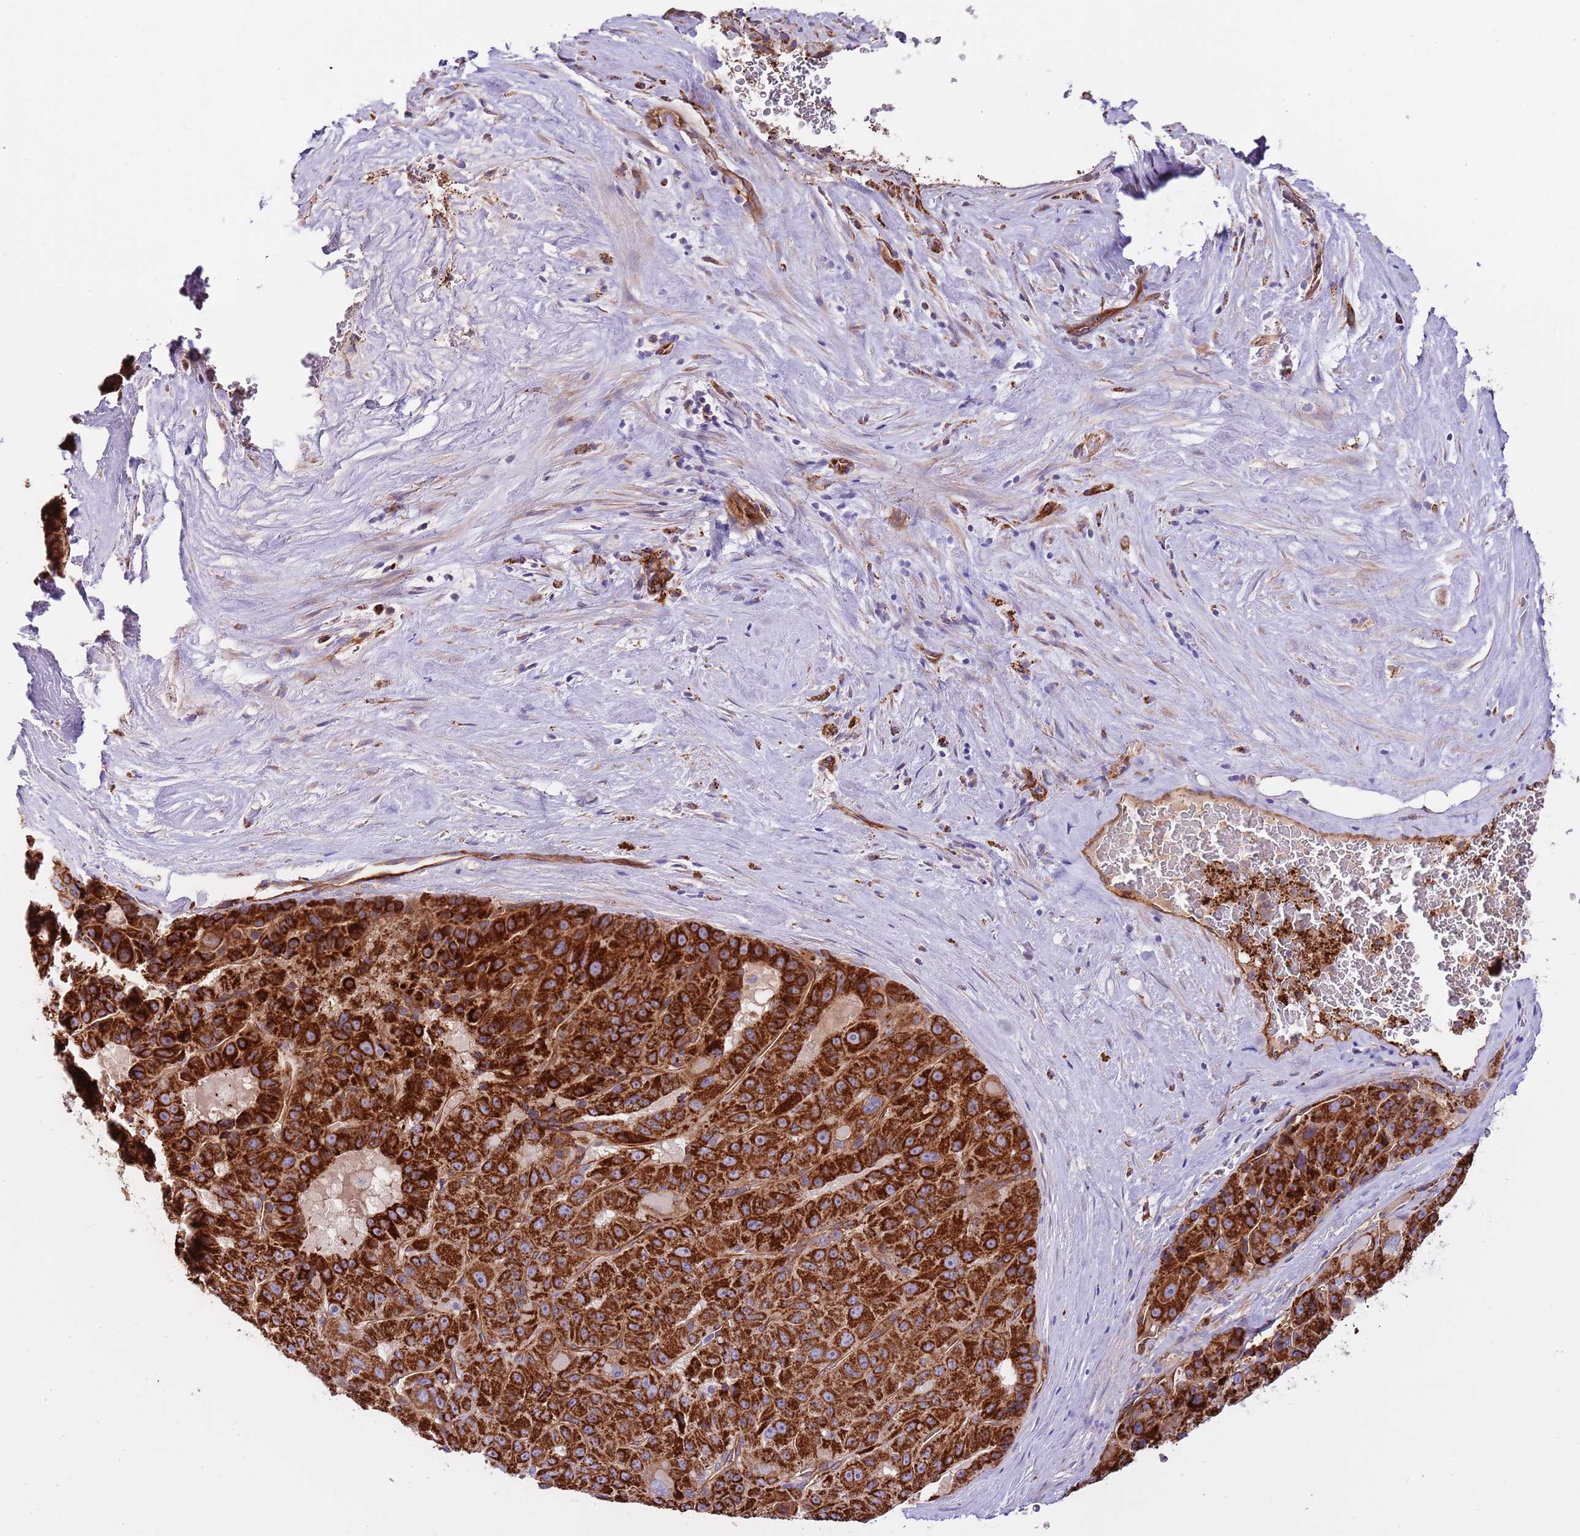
{"staining": {"intensity": "strong", "quantity": ">75%", "location": "cytoplasmic/membranous"}, "tissue": "liver cancer", "cell_type": "Tumor cells", "image_type": "cancer", "snomed": [{"axis": "morphology", "description": "Carcinoma, Hepatocellular, NOS"}, {"axis": "topography", "description": "Liver"}], "caption": "IHC photomicrograph of hepatocellular carcinoma (liver) stained for a protein (brown), which displays high levels of strong cytoplasmic/membranous positivity in about >75% of tumor cells.", "gene": "DOCK6", "patient": {"sex": "male", "age": 76}}